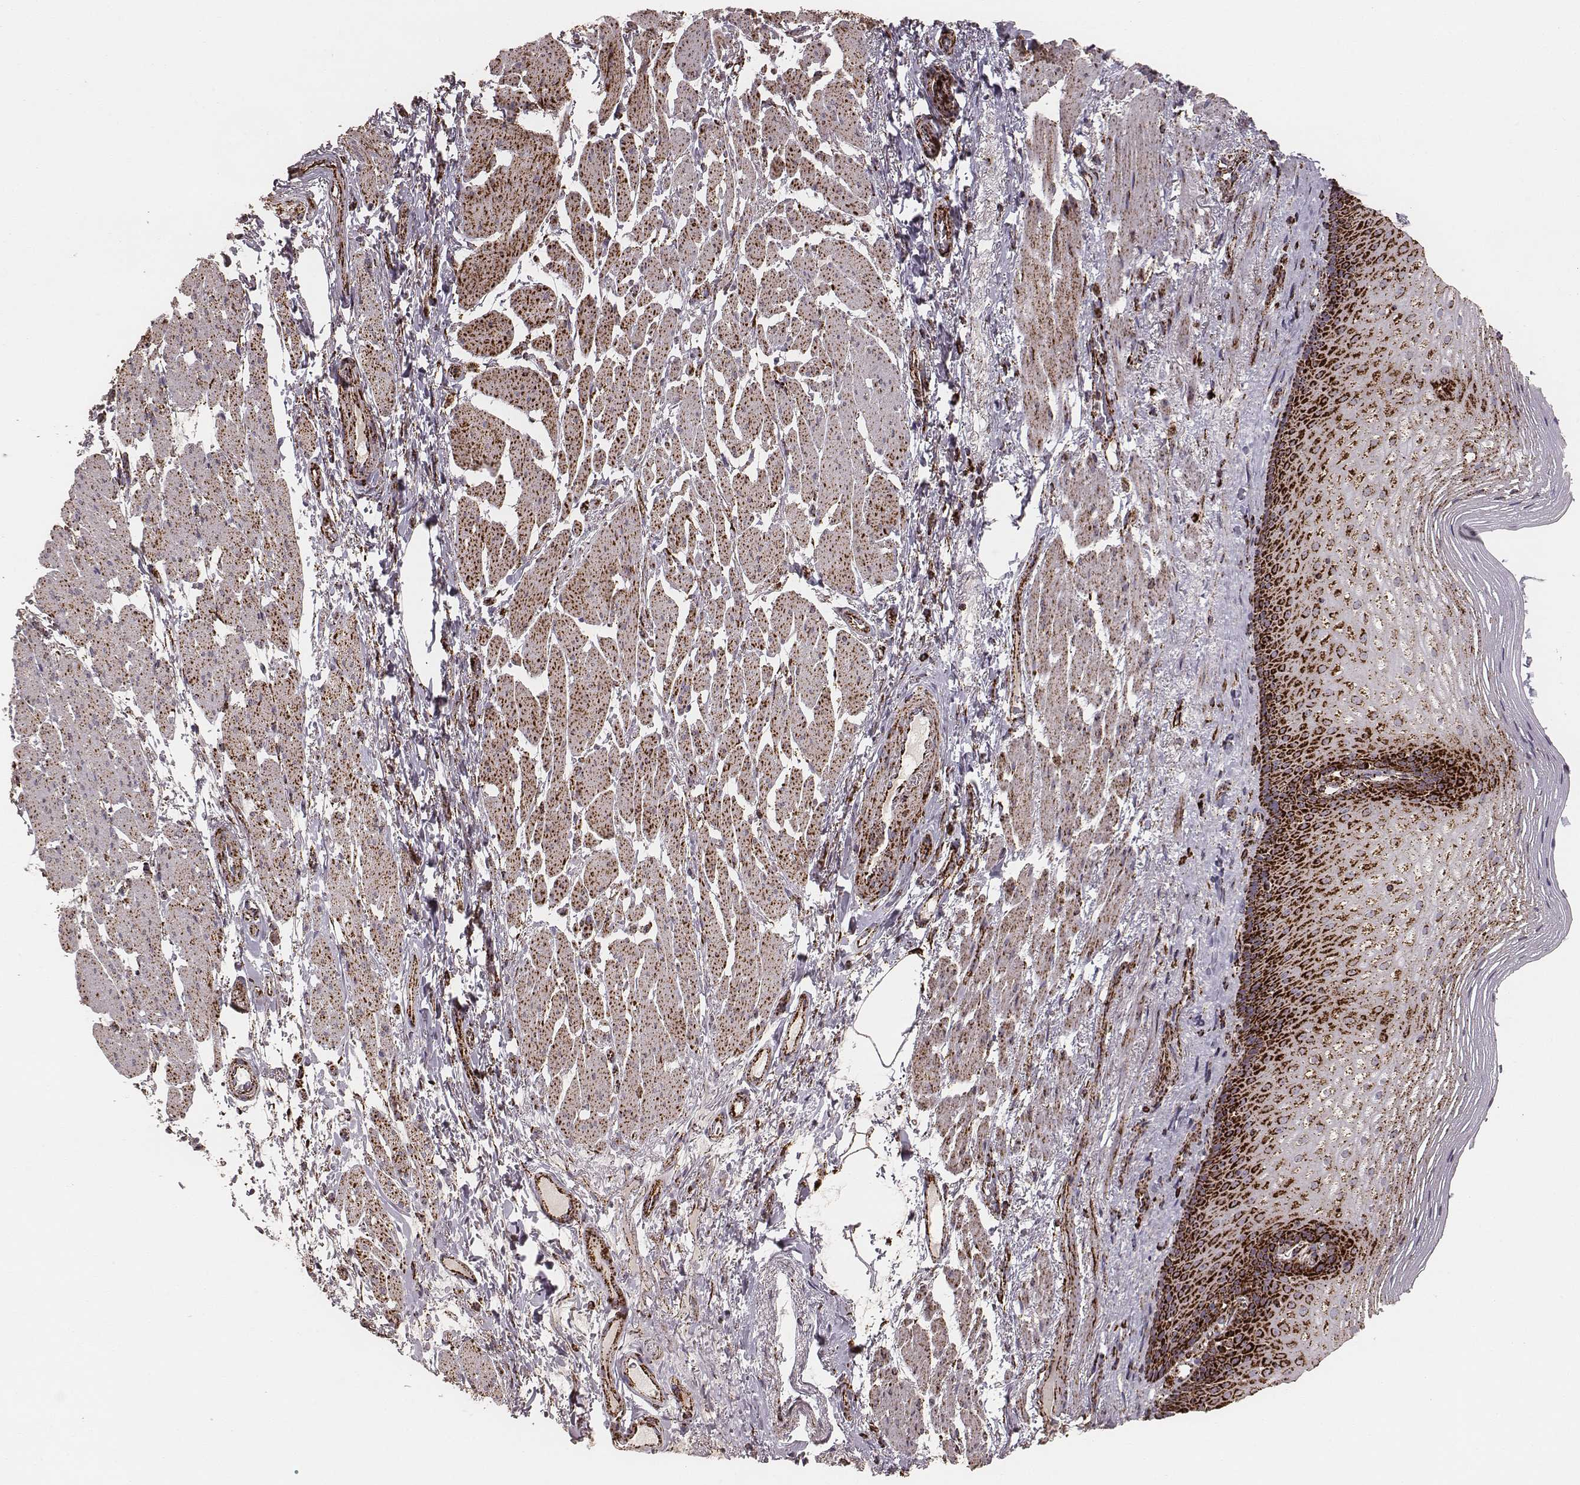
{"staining": {"intensity": "strong", "quantity": ">75%", "location": "cytoplasmic/membranous"}, "tissue": "esophagus", "cell_type": "Squamous epithelial cells", "image_type": "normal", "snomed": [{"axis": "morphology", "description": "Normal tissue, NOS"}, {"axis": "topography", "description": "Esophagus"}], "caption": "Human esophagus stained for a protein (brown) reveals strong cytoplasmic/membranous positive staining in about >75% of squamous epithelial cells.", "gene": "TUFM", "patient": {"sex": "male", "age": 76}}